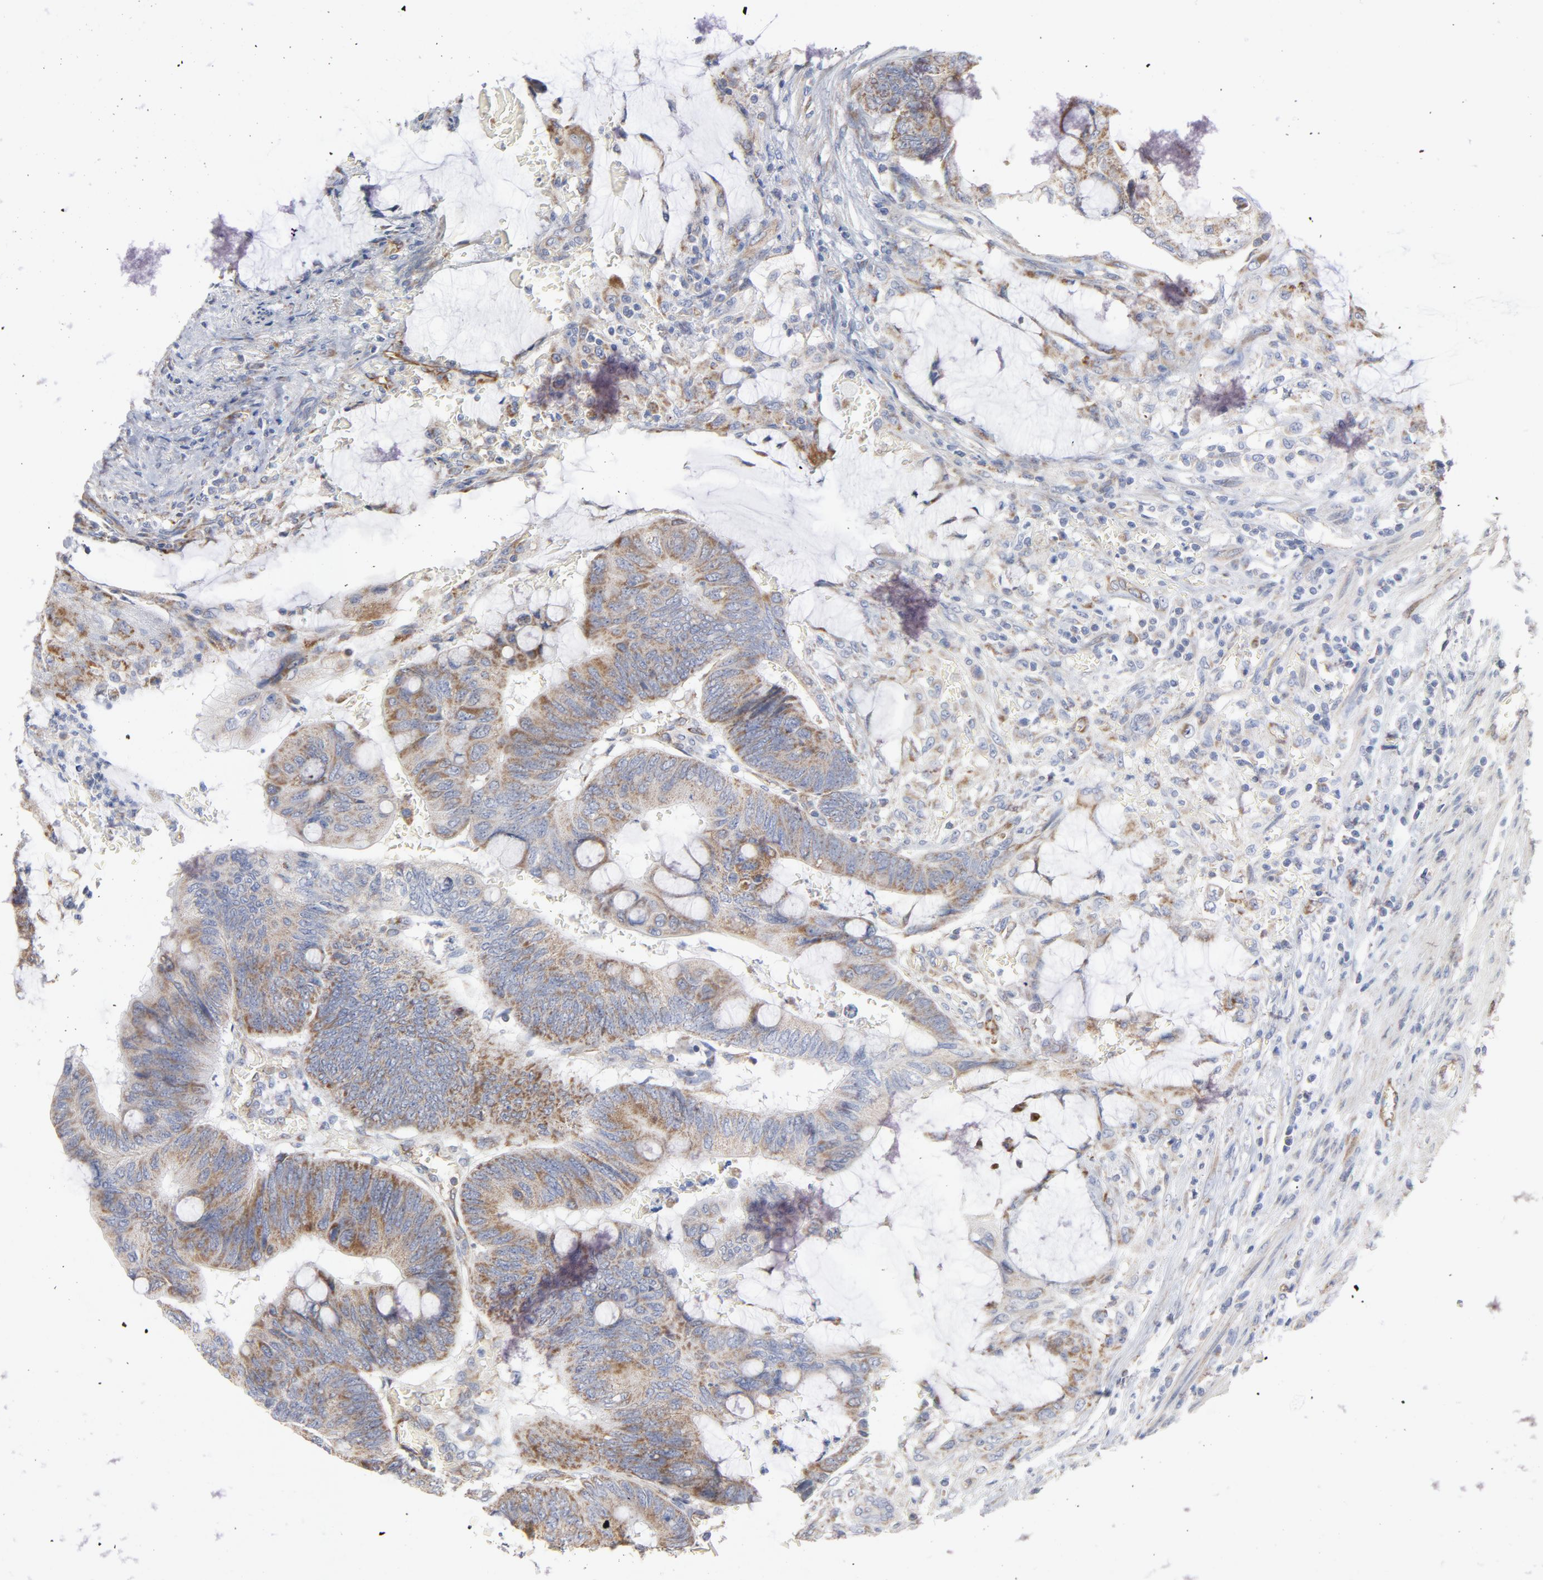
{"staining": {"intensity": "weak", "quantity": ">75%", "location": "cytoplasmic/membranous"}, "tissue": "colorectal cancer", "cell_type": "Tumor cells", "image_type": "cancer", "snomed": [{"axis": "morphology", "description": "Normal tissue, NOS"}, {"axis": "morphology", "description": "Adenocarcinoma, NOS"}, {"axis": "topography", "description": "Rectum"}], "caption": "A low amount of weak cytoplasmic/membranous staining is appreciated in about >75% of tumor cells in colorectal cancer (adenocarcinoma) tissue.", "gene": "OXA1L", "patient": {"sex": "male", "age": 92}}